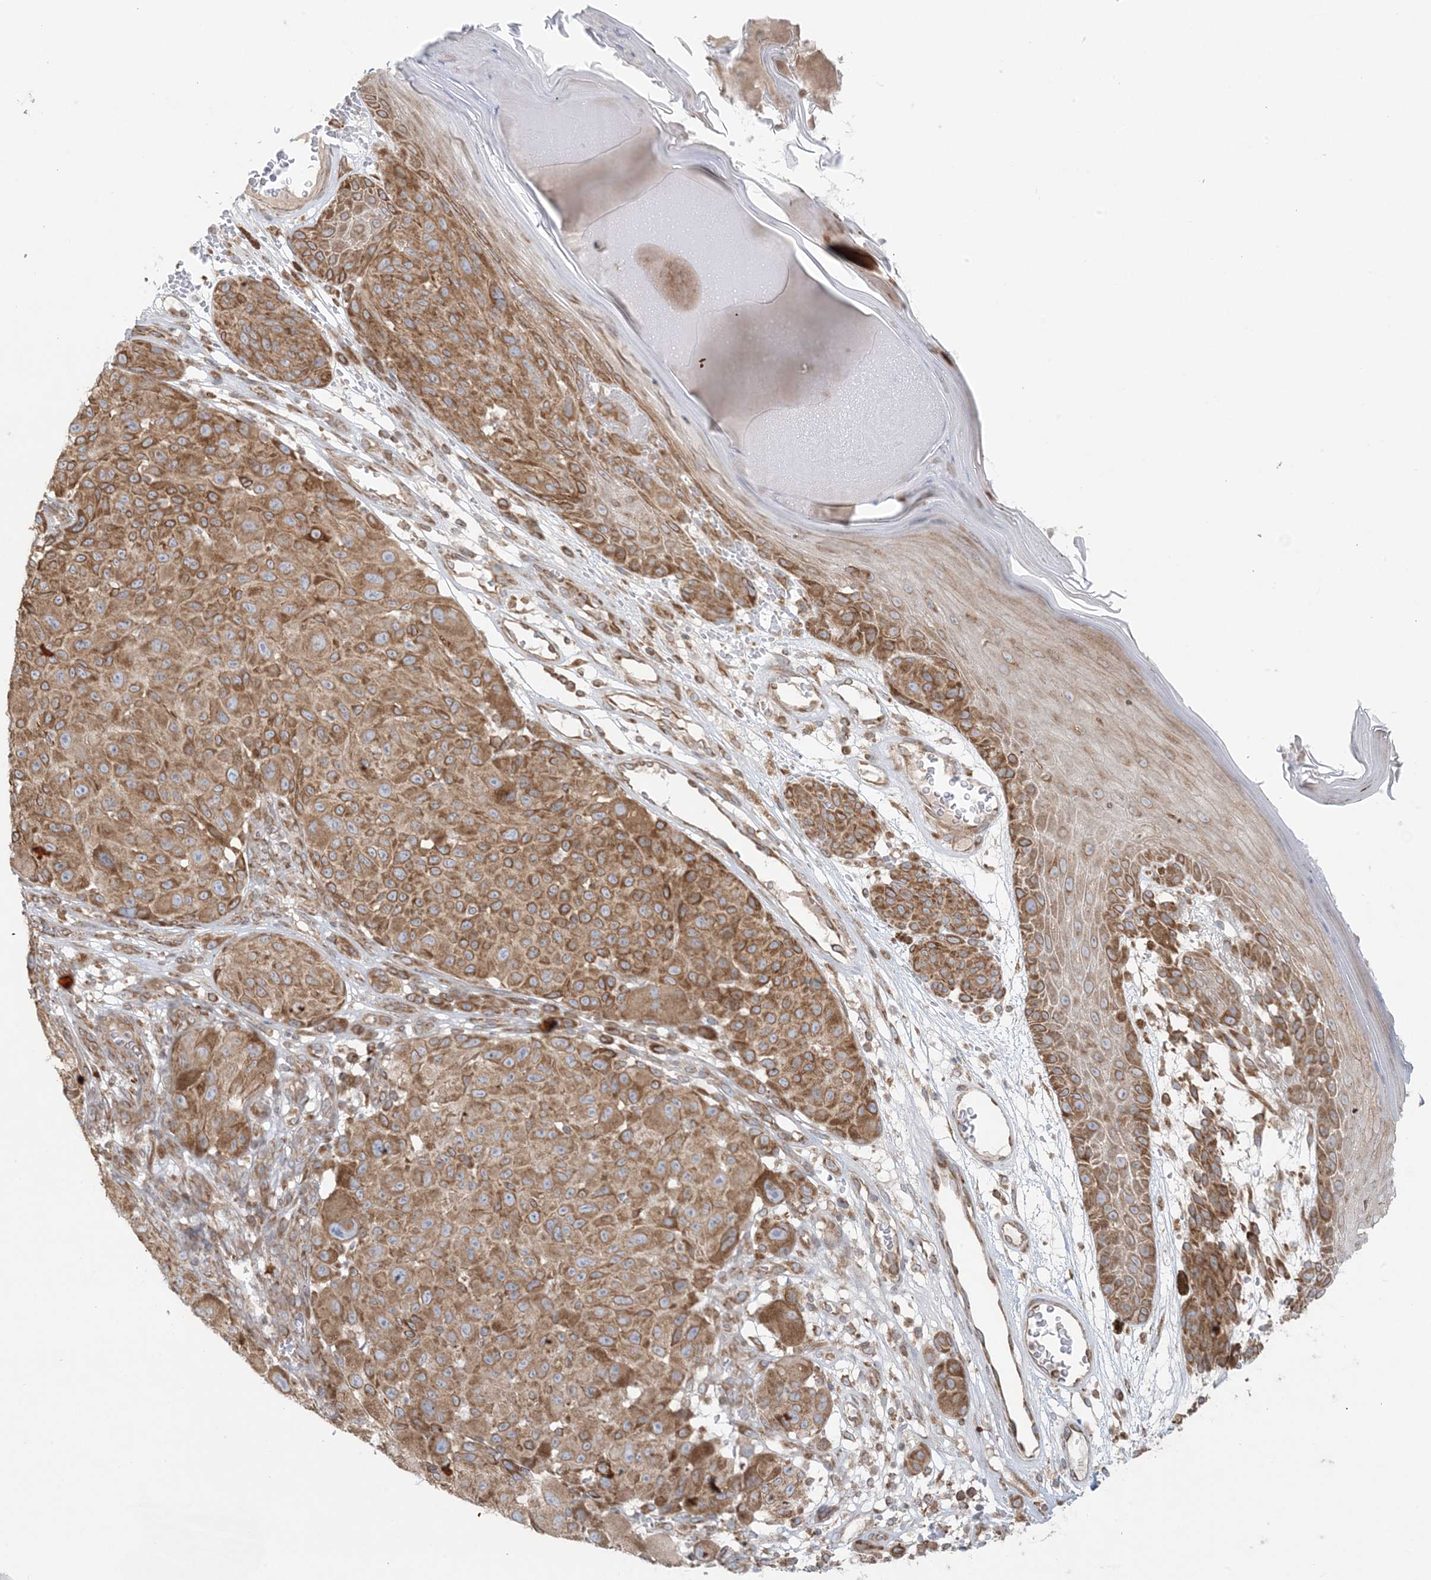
{"staining": {"intensity": "moderate", "quantity": ">75%", "location": "cytoplasmic/membranous"}, "tissue": "melanoma", "cell_type": "Tumor cells", "image_type": "cancer", "snomed": [{"axis": "morphology", "description": "Malignant melanoma, NOS"}, {"axis": "topography", "description": "Skin"}], "caption": "Moderate cytoplasmic/membranous positivity is appreciated in approximately >75% of tumor cells in melanoma. The staining is performed using DAB (3,3'-diaminobenzidine) brown chromogen to label protein expression. The nuclei are counter-stained blue using hematoxylin.", "gene": "UBXN4", "patient": {"sex": "male", "age": 83}}